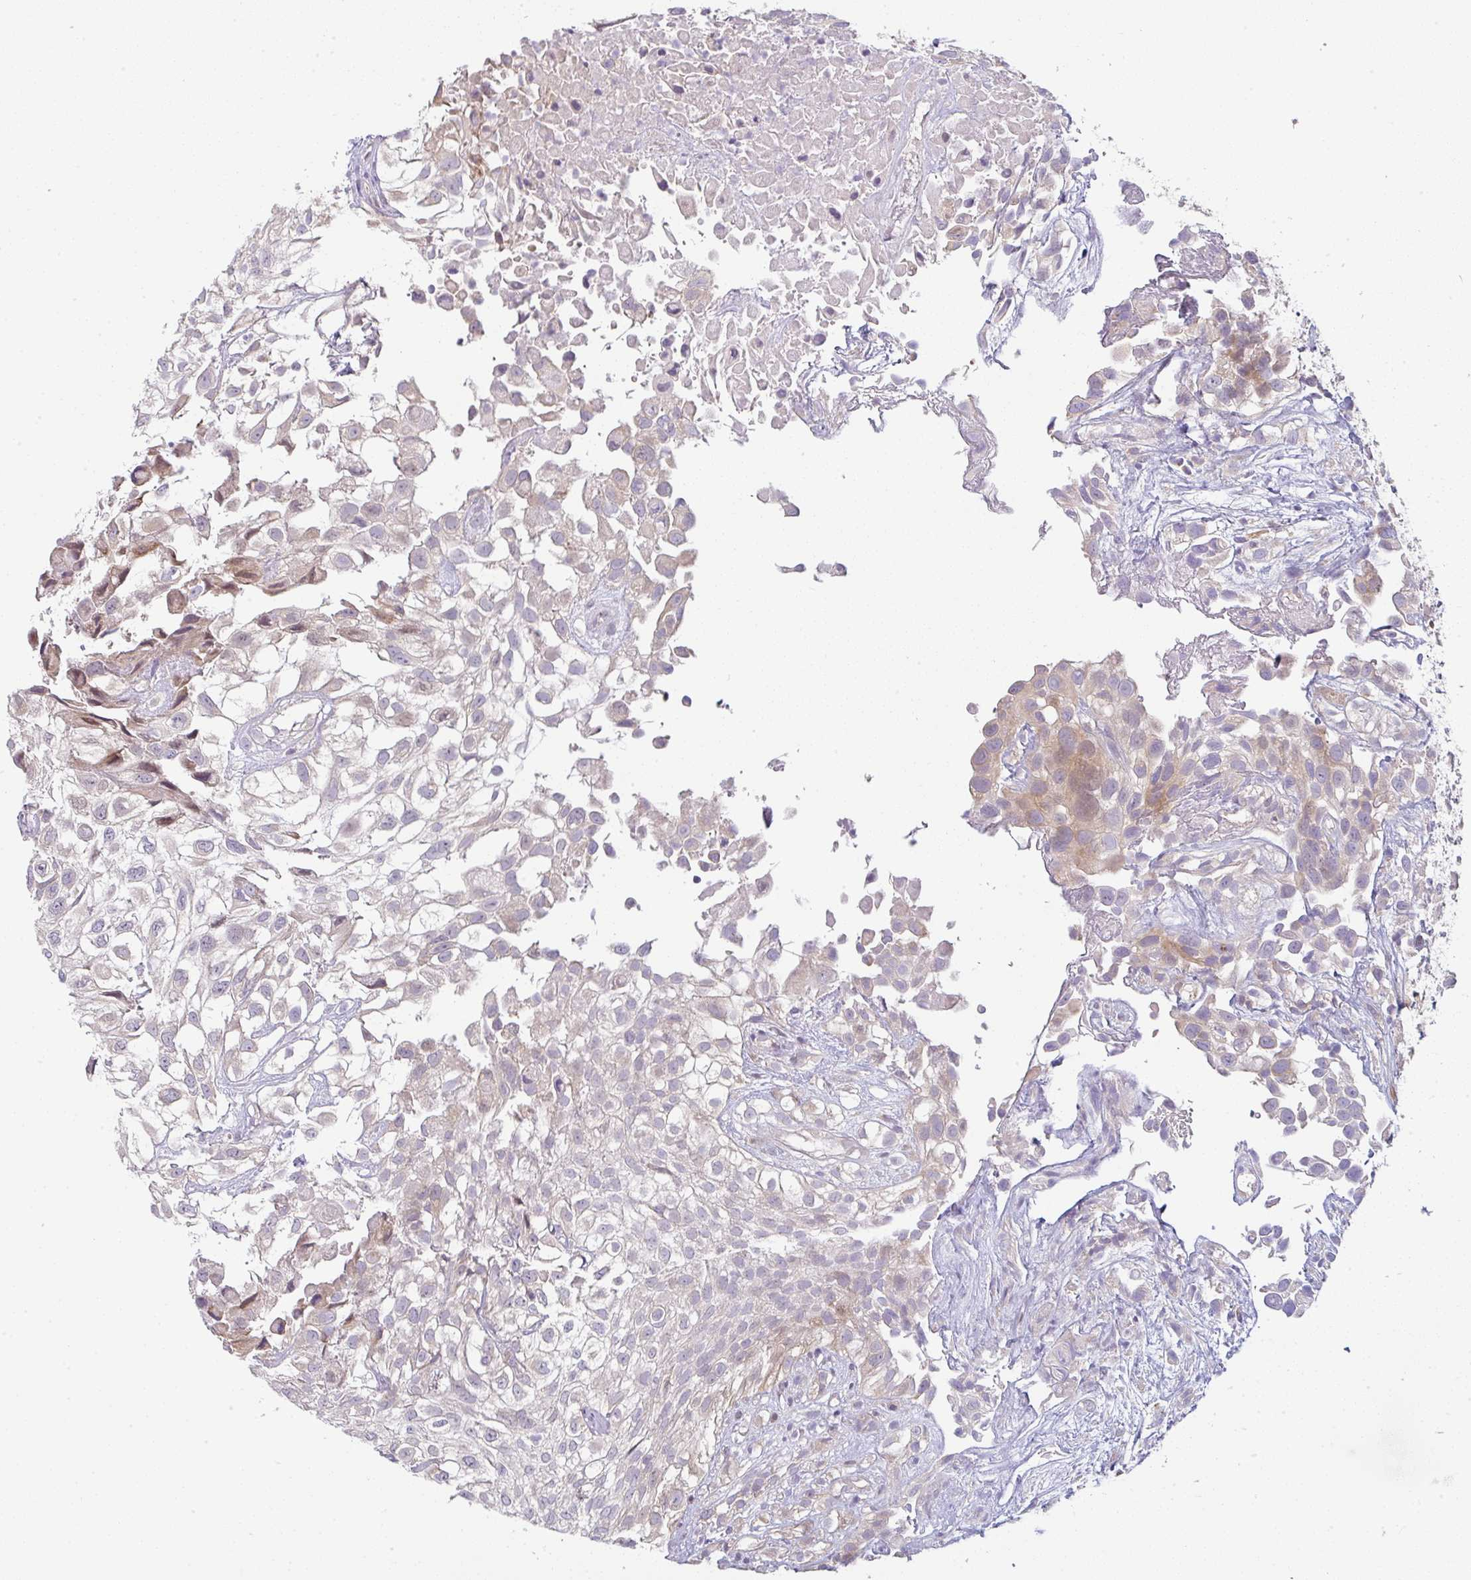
{"staining": {"intensity": "weak", "quantity": "25%-75%", "location": "cytoplasmic/membranous"}, "tissue": "urothelial cancer", "cell_type": "Tumor cells", "image_type": "cancer", "snomed": [{"axis": "morphology", "description": "Urothelial carcinoma, High grade"}, {"axis": "topography", "description": "Urinary bladder"}], "caption": "Immunohistochemistry (IHC) of urothelial cancer reveals low levels of weak cytoplasmic/membranous positivity in approximately 25%-75% of tumor cells.", "gene": "MOB1A", "patient": {"sex": "male", "age": 56}}